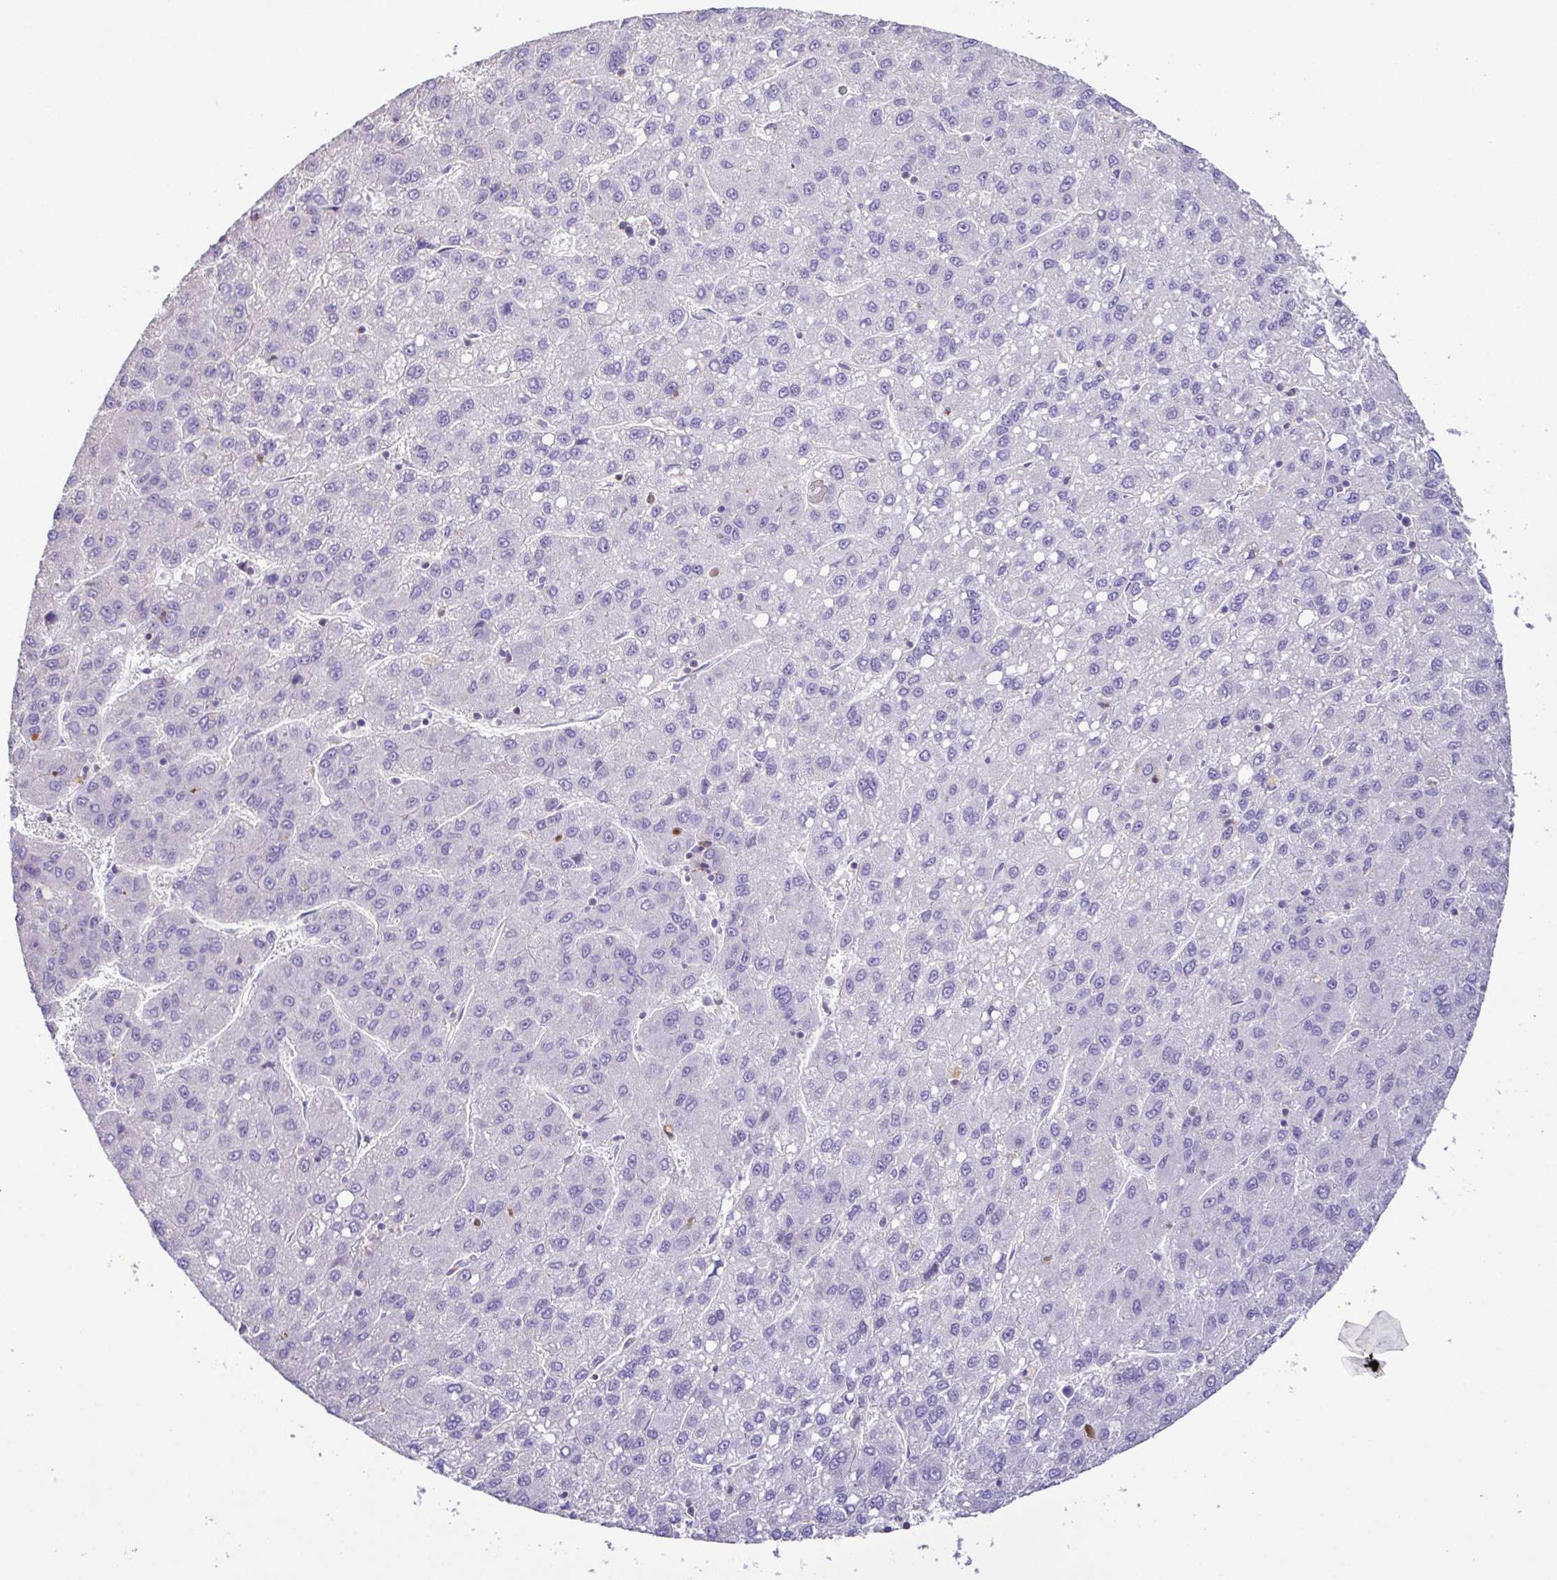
{"staining": {"intensity": "negative", "quantity": "none", "location": "none"}, "tissue": "liver cancer", "cell_type": "Tumor cells", "image_type": "cancer", "snomed": [{"axis": "morphology", "description": "Carcinoma, Hepatocellular, NOS"}, {"axis": "topography", "description": "Liver"}], "caption": "High magnification brightfield microscopy of liver cancer (hepatocellular carcinoma) stained with DAB (brown) and counterstained with hematoxylin (blue): tumor cells show no significant positivity.", "gene": "MARCO", "patient": {"sex": "female", "age": 82}}